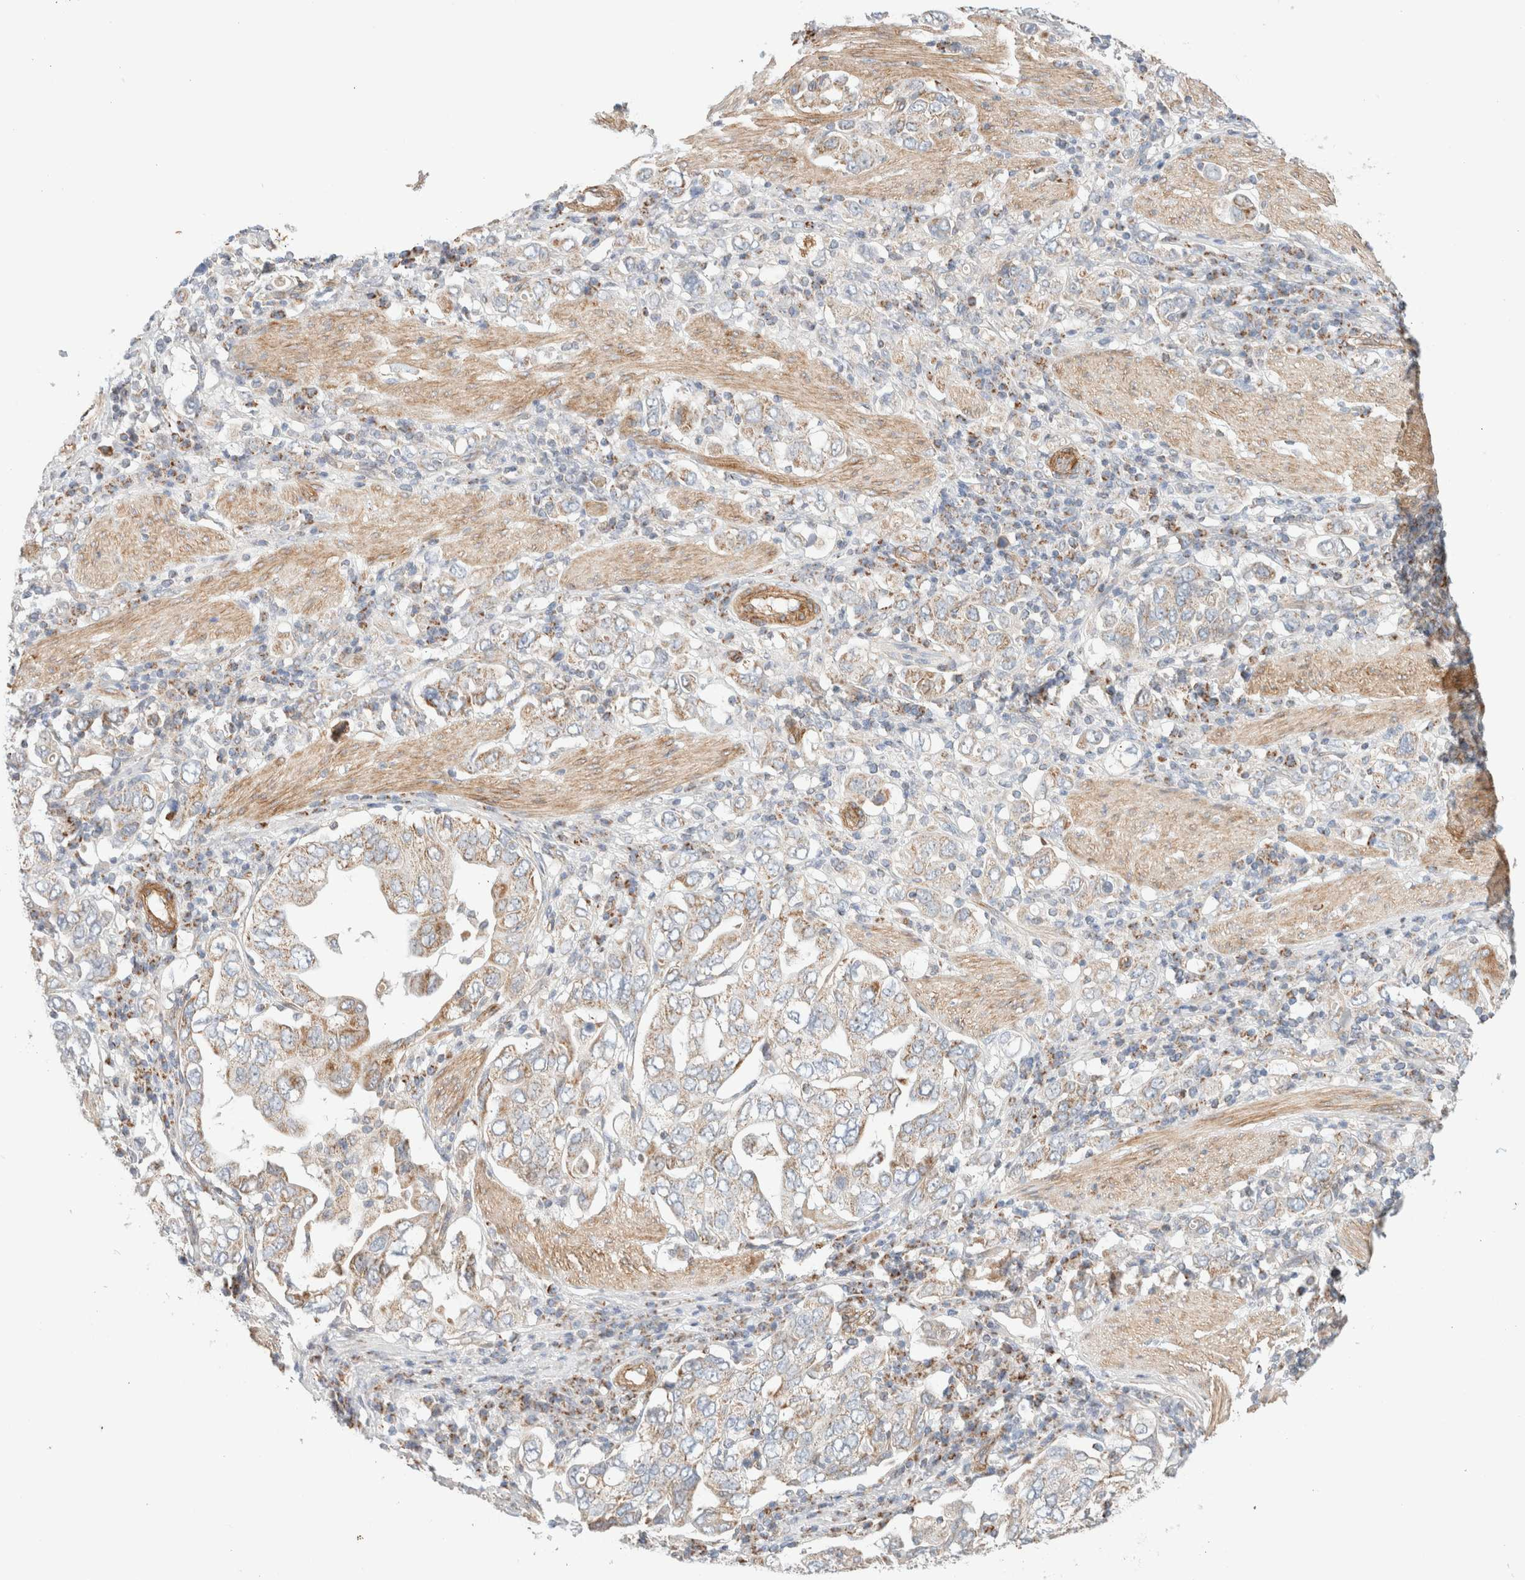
{"staining": {"intensity": "moderate", "quantity": "25%-75%", "location": "cytoplasmic/membranous"}, "tissue": "stomach cancer", "cell_type": "Tumor cells", "image_type": "cancer", "snomed": [{"axis": "morphology", "description": "Adenocarcinoma, NOS"}, {"axis": "topography", "description": "Stomach, upper"}], "caption": "Moderate cytoplasmic/membranous staining for a protein is appreciated in approximately 25%-75% of tumor cells of stomach cancer using immunohistochemistry (IHC).", "gene": "MRM3", "patient": {"sex": "male", "age": 62}}